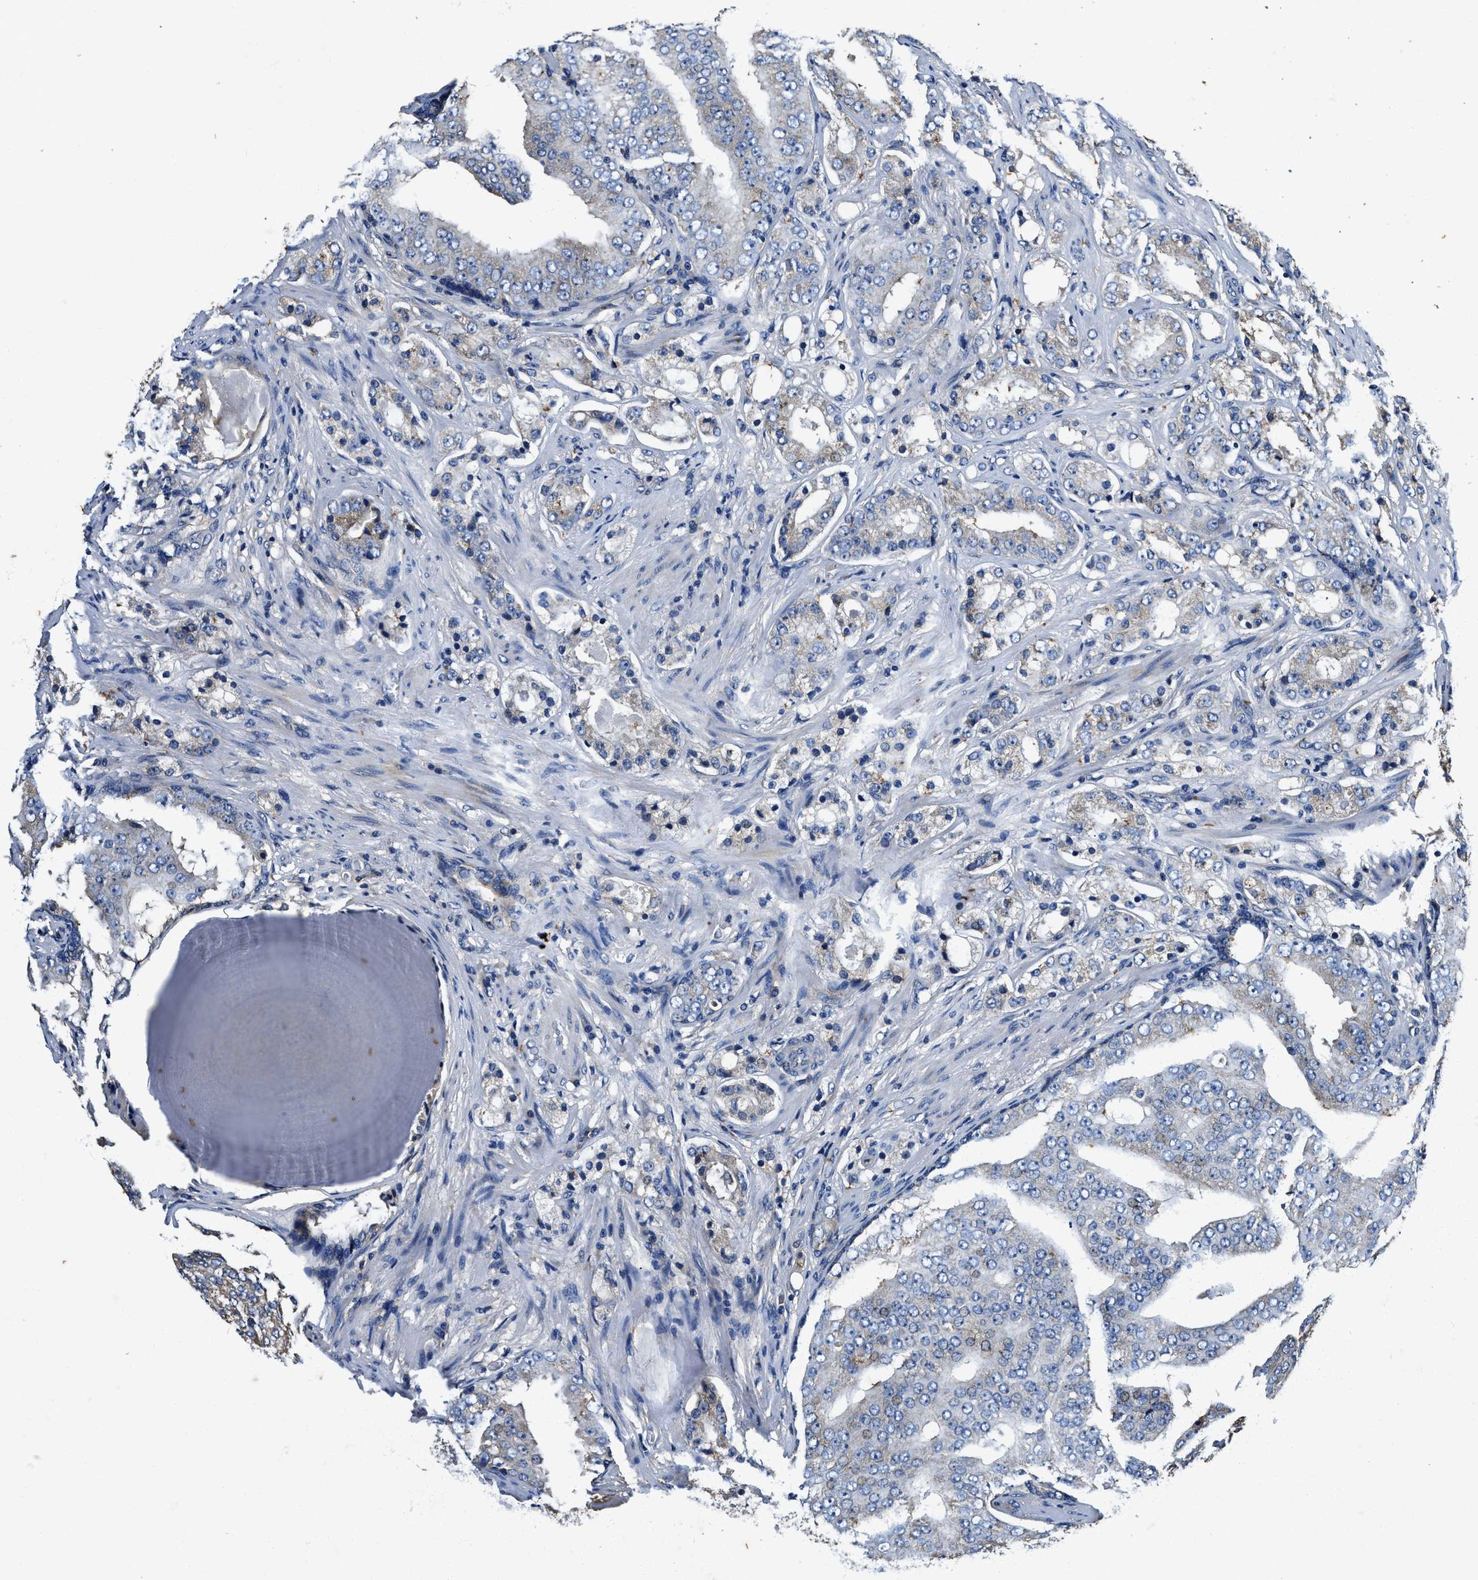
{"staining": {"intensity": "weak", "quantity": "<25%", "location": "cytoplasmic/membranous"}, "tissue": "prostate cancer", "cell_type": "Tumor cells", "image_type": "cancer", "snomed": [{"axis": "morphology", "description": "Adenocarcinoma, High grade"}, {"axis": "topography", "description": "Prostate"}], "caption": "This is an immunohistochemistry (IHC) photomicrograph of adenocarcinoma (high-grade) (prostate). There is no positivity in tumor cells.", "gene": "PI4KB", "patient": {"sex": "male", "age": 68}}